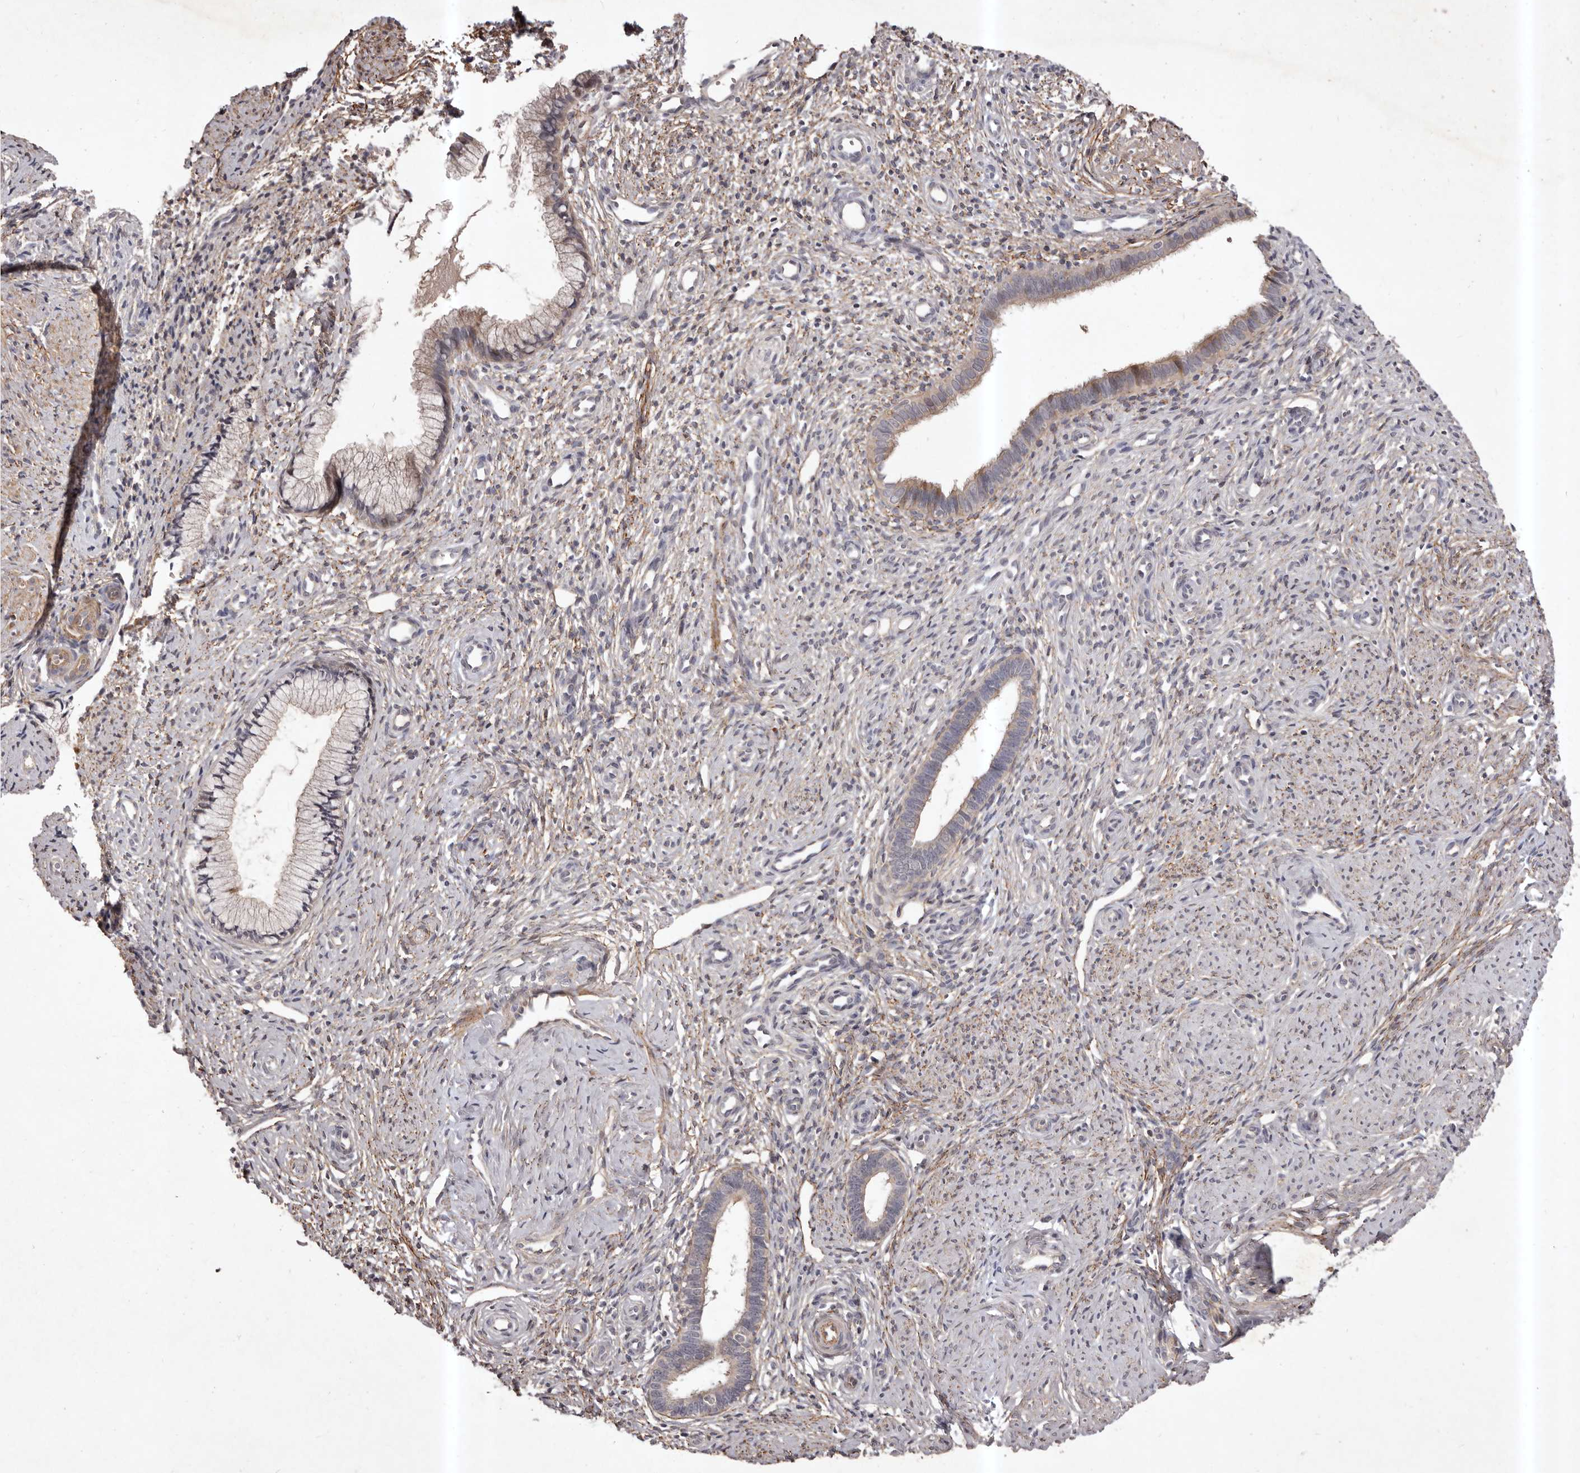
{"staining": {"intensity": "weak", "quantity": "25%-75%", "location": "cytoplasmic/membranous"}, "tissue": "cervix", "cell_type": "Glandular cells", "image_type": "normal", "snomed": [{"axis": "morphology", "description": "Normal tissue, NOS"}, {"axis": "topography", "description": "Cervix"}], "caption": "Protein staining of benign cervix shows weak cytoplasmic/membranous positivity in approximately 25%-75% of glandular cells. The staining was performed using DAB to visualize the protein expression in brown, while the nuclei were stained in blue with hematoxylin (Magnification: 20x).", "gene": "HBS1L", "patient": {"sex": "female", "age": 27}}